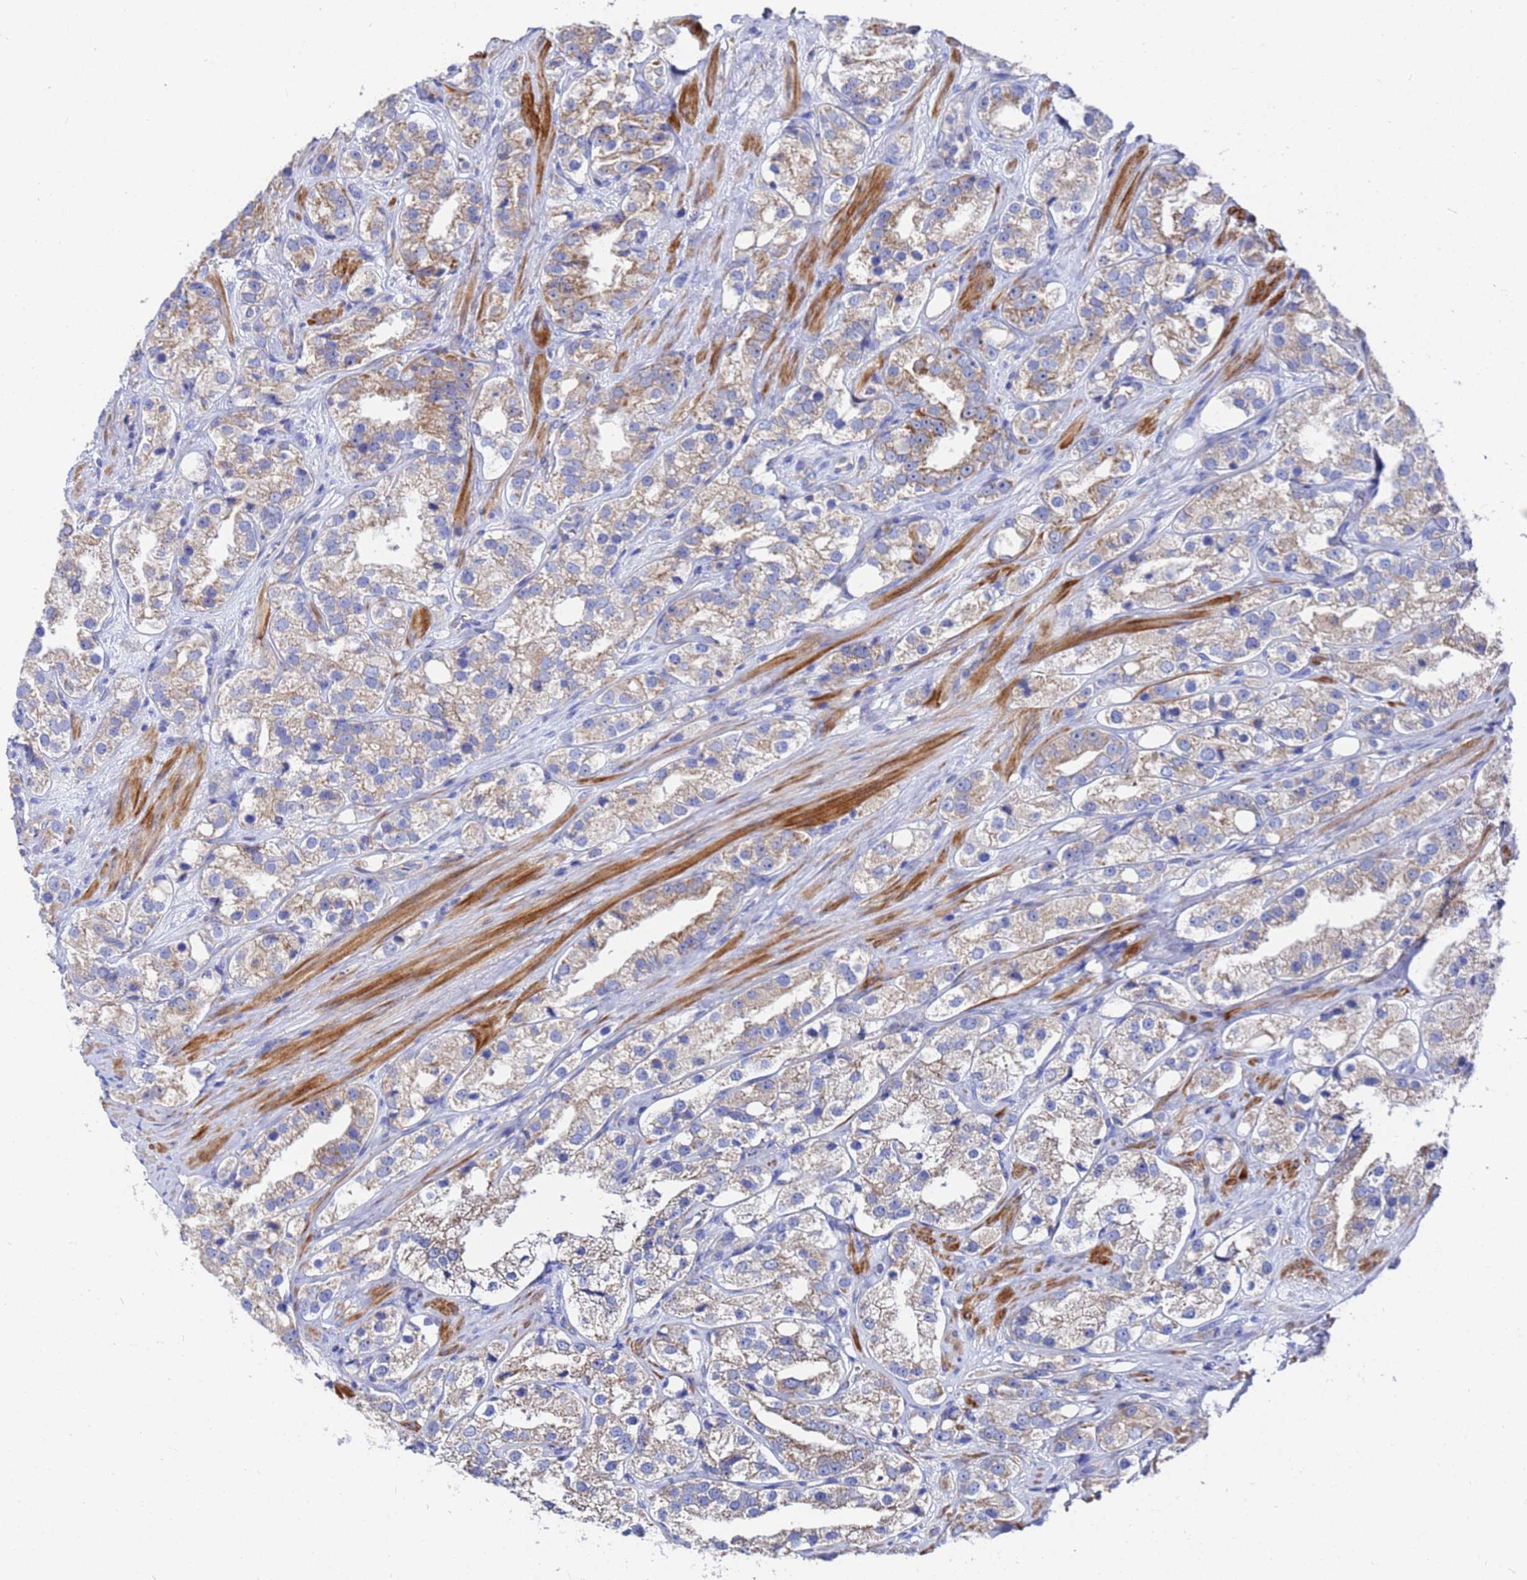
{"staining": {"intensity": "moderate", "quantity": "25%-75%", "location": "cytoplasmic/membranous"}, "tissue": "prostate cancer", "cell_type": "Tumor cells", "image_type": "cancer", "snomed": [{"axis": "morphology", "description": "Adenocarcinoma, NOS"}, {"axis": "topography", "description": "Prostate"}], "caption": "The micrograph displays staining of prostate adenocarcinoma, revealing moderate cytoplasmic/membranous protein expression (brown color) within tumor cells.", "gene": "FAHD2A", "patient": {"sex": "male", "age": 79}}